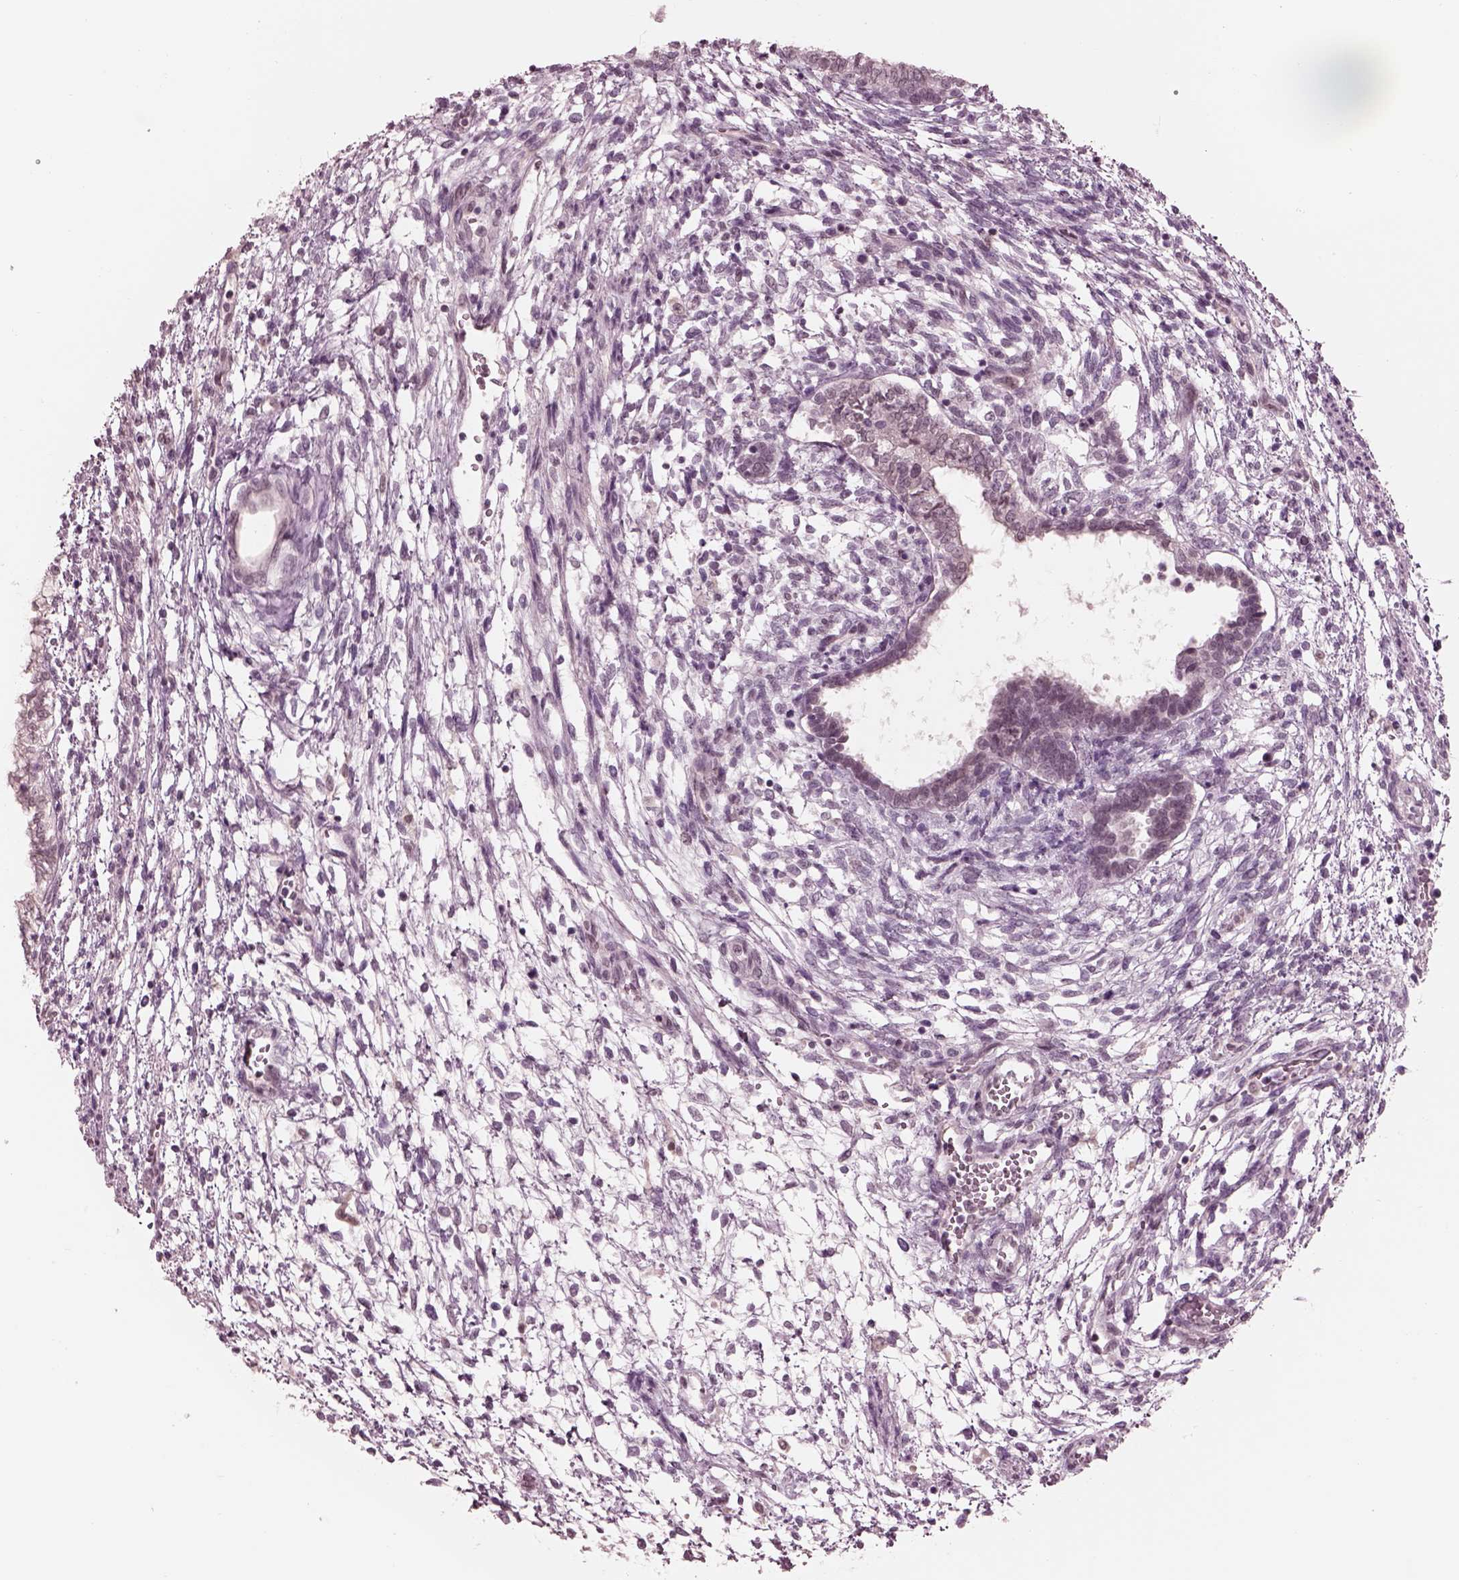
{"staining": {"intensity": "negative", "quantity": "none", "location": "none"}, "tissue": "testis cancer", "cell_type": "Tumor cells", "image_type": "cancer", "snomed": [{"axis": "morphology", "description": "Carcinoma, Embryonal, NOS"}, {"axis": "topography", "description": "Testis"}], "caption": "Tumor cells are negative for brown protein staining in testis cancer. (Stains: DAB (3,3'-diaminobenzidine) immunohistochemistry with hematoxylin counter stain, Microscopy: brightfield microscopy at high magnification).", "gene": "GARIN4", "patient": {"sex": "male", "age": 37}}